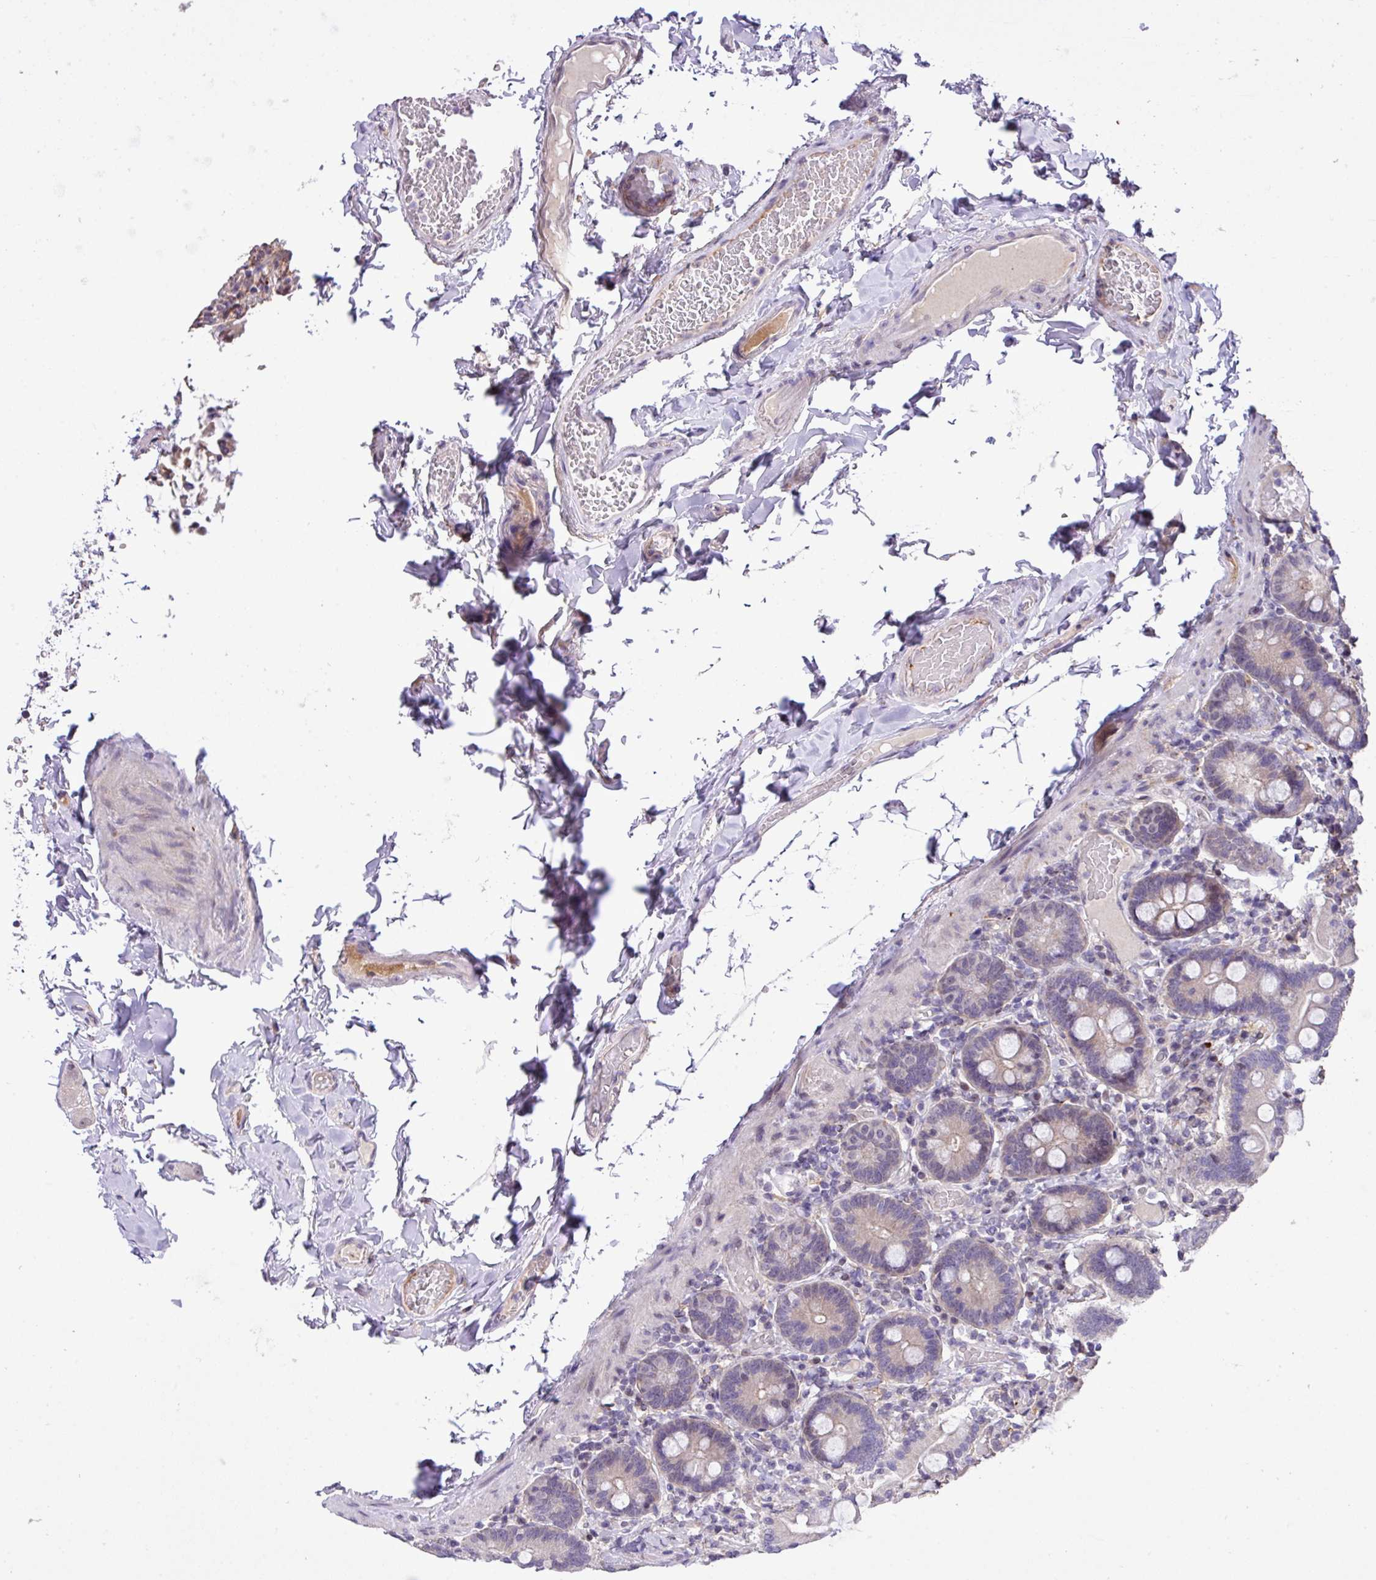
{"staining": {"intensity": "negative", "quantity": "none", "location": "none"}, "tissue": "duodenum", "cell_type": "Glandular cells", "image_type": "normal", "snomed": [{"axis": "morphology", "description": "Normal tissue, NOS"}, {"axis": "topography", "description": "Duodenum"}], "caption": "High power microscopy image of an immunohistochemistry photomicrograph of benign duodenum, revealing no significant staining in glandular cells.", "gene": "RPP25L", "patient": {"sex": "male", "age": 55}}